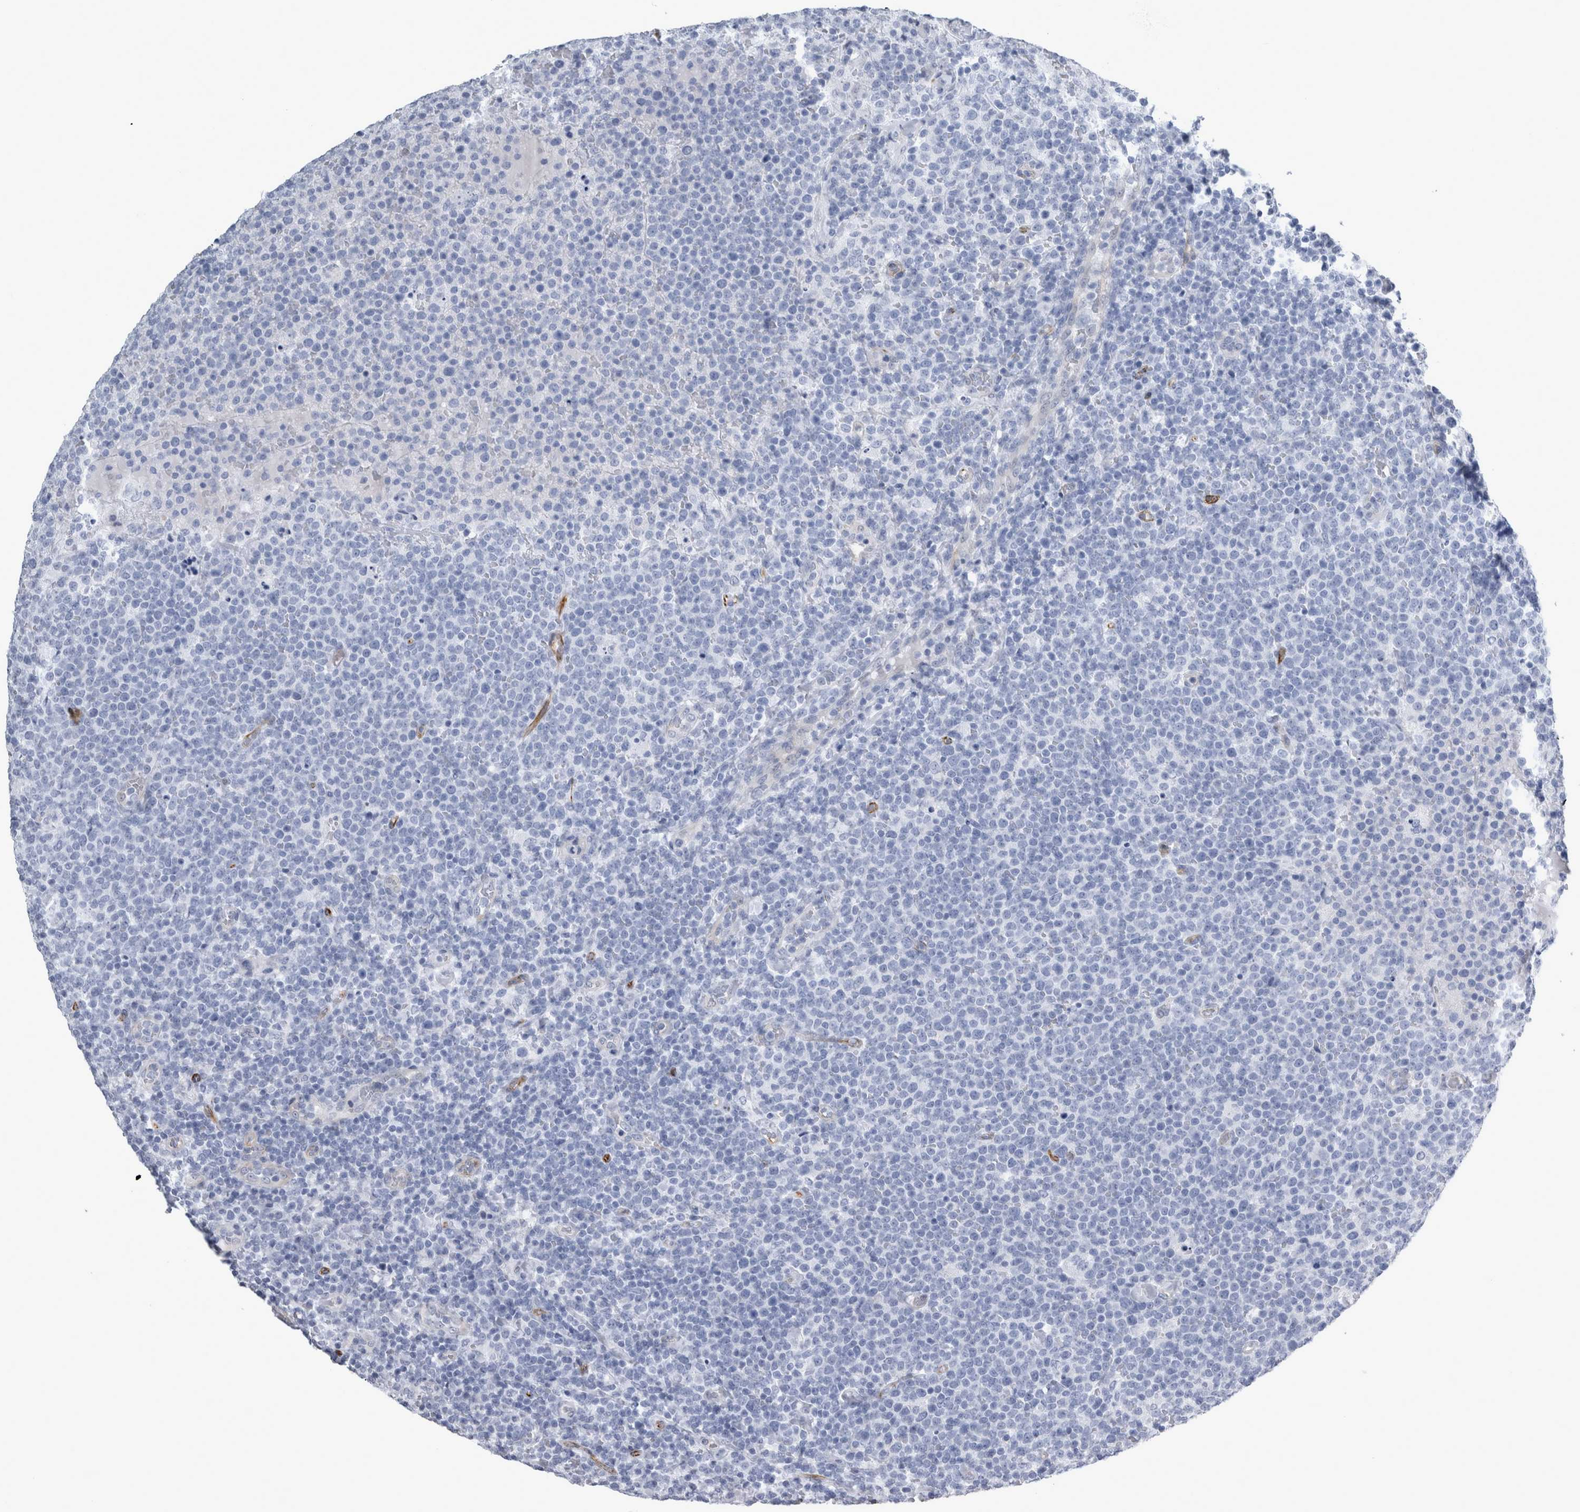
{"staining": {"intensity": "negative", "quantity": "none", "location": "none"}, "tissue": "lymphoma", "cell_type": "Tumor cells", "image_type": "cancer", "snomed": [{"axis": "morphology", "description": "Malignant lymphoma, non-Hodgkin's type, High grade"}, {"axis": "topography", "description": "Lymph node"}], "caption": "This histopathology image is of high-grade malignant lymphoma, non-Hodgkin's type stained with immunohistochemistry (IHC) to label a protein in brown with the nuclei are counter-stained blue. There is no positivity in tumor cells.", "gene": "VWDE", "patient": {"sex": "male", "age": 61}}